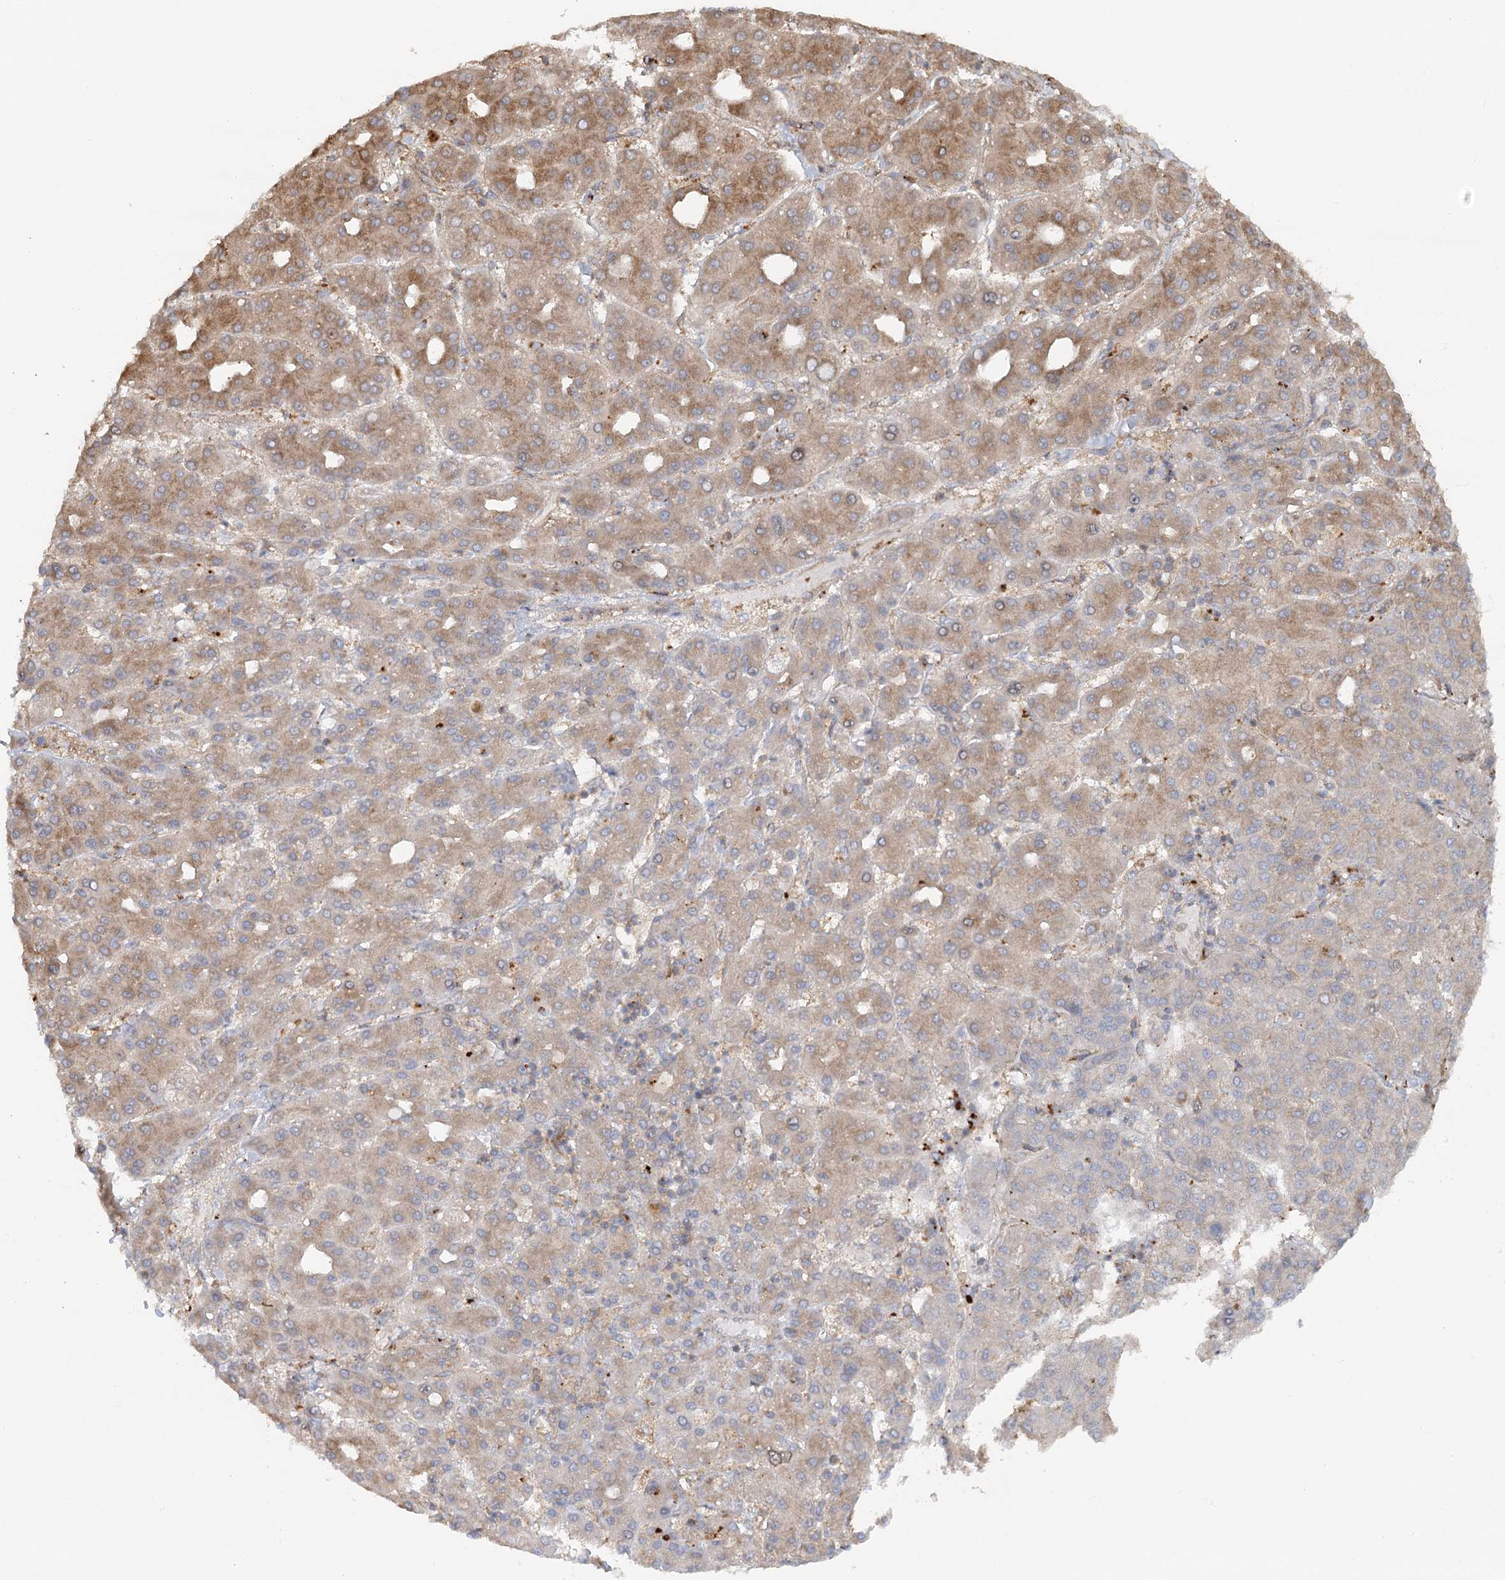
{"staining": {"intensity": "moderate", "quantity": ">75%", "location": "cytoplasmic/membranous"}, "tissue": "liver cancer", "cell_type": "Tumor cells", "image_type": "cancer", "snomed": [{"axis": "morphology", "description": "Carcinoma, Hepatocellular, NOS"}, {"axis": "topography", "description": "Liver"}], "caption": "About >75% of tumor cells in hepatocellular carcinoma (liver) reveal moderate cytoplasmic/membranous protein staining as visualized by brown immunohistochemical staining.", "gene": "GBE1", "patient": {"sex": "male", "age": 65}}